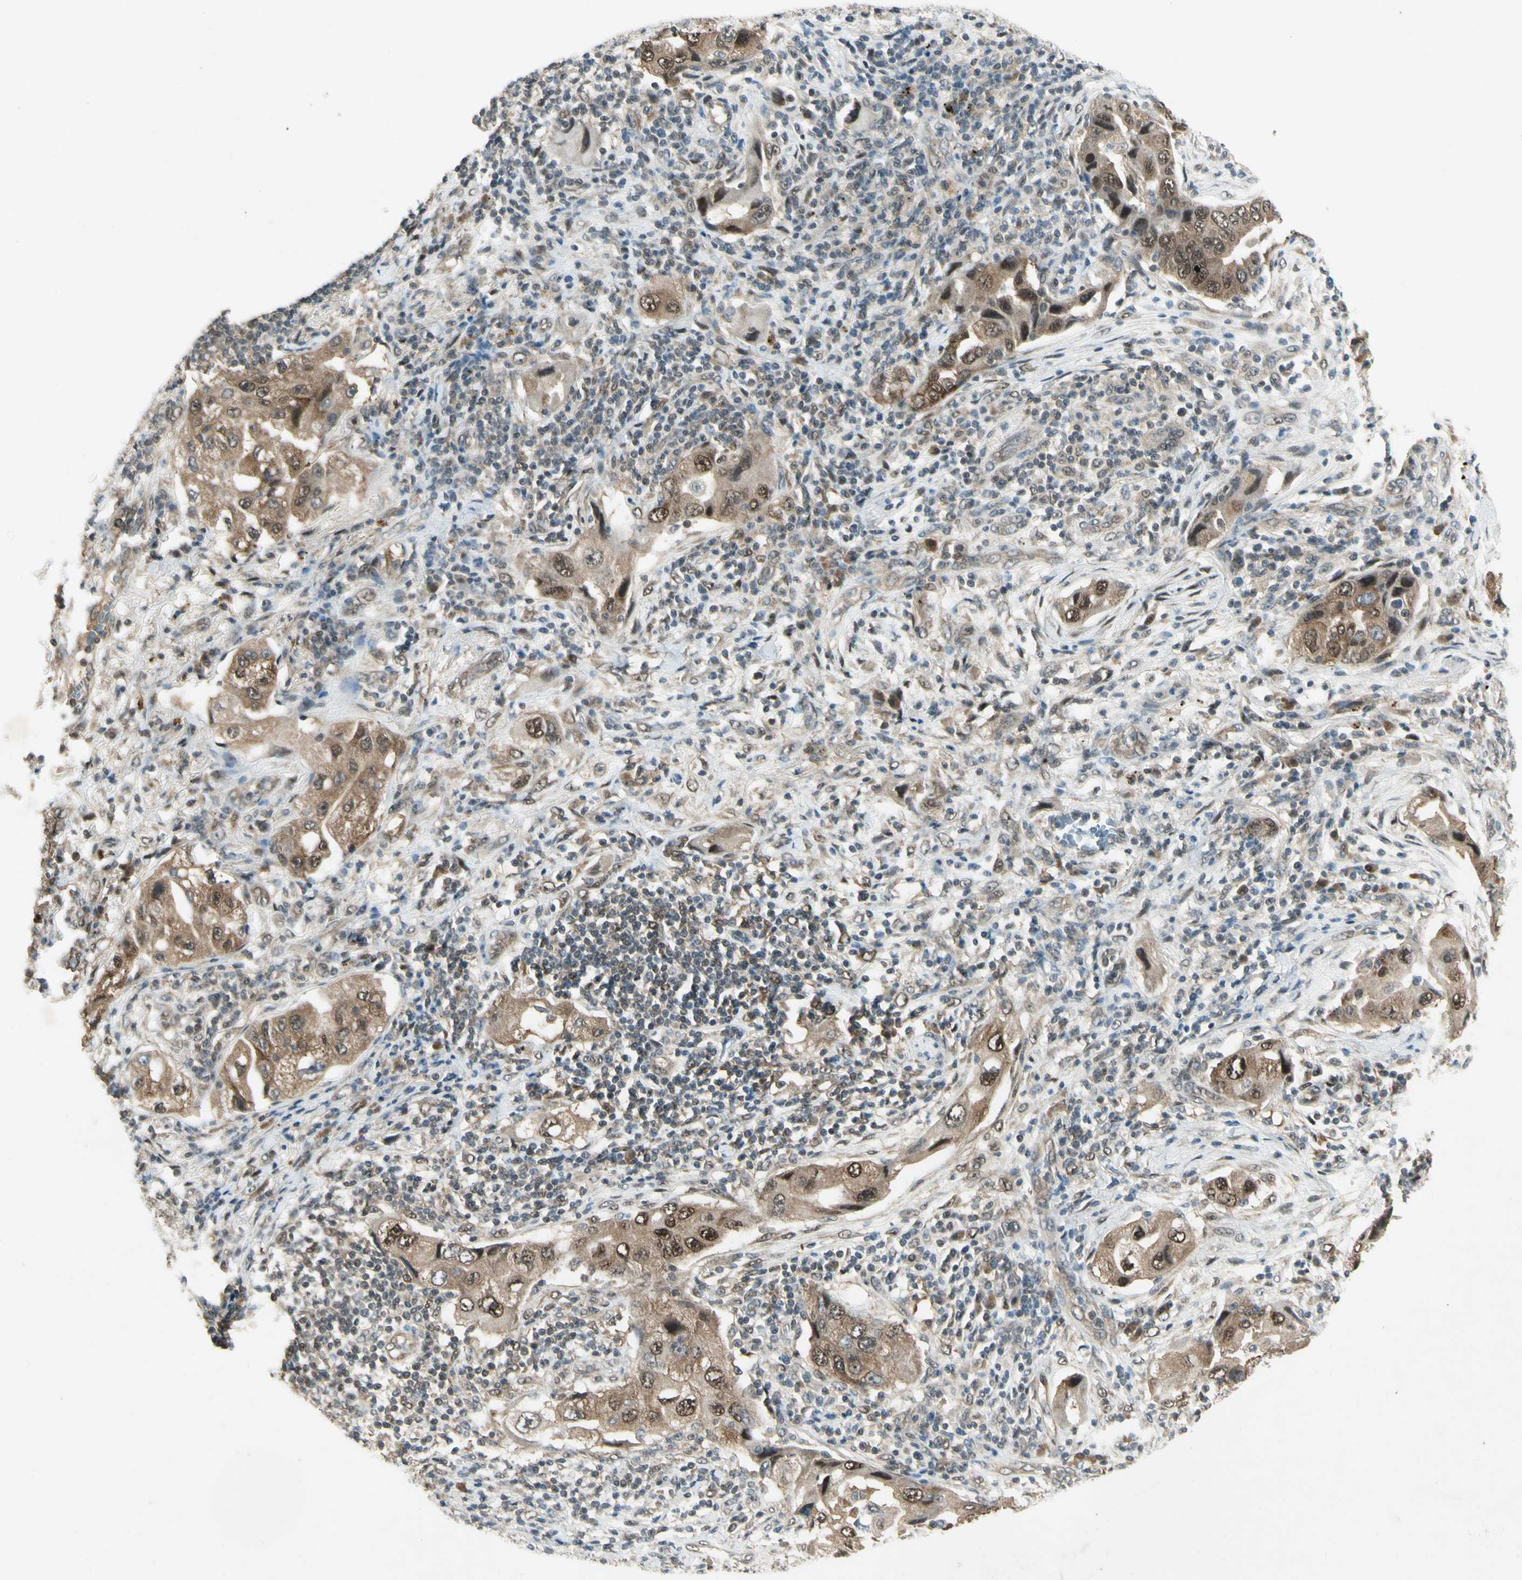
{"staining": {"intensity": "moderate", "quantity": ">75%", "location": "cytoplasmic/membranous,nuclear"}, "tissue": "lung cancer", "cell_type": "Tumor cells", "image_type": "cancer", "snomed": [{"axis": "morphology", "description": "Adenocarcinoma, NOS"}, {"axis": "topography", "description": "Lung"}], "caption": "Tumor cells reveal medium levels of moderate cytoplasmic/membranous and nuclear staining in about >75% of cells in human lung cancer (adenocarcinoma).", "gene": "PSMD5", "patient": {"sex": "female", "age": 65}}